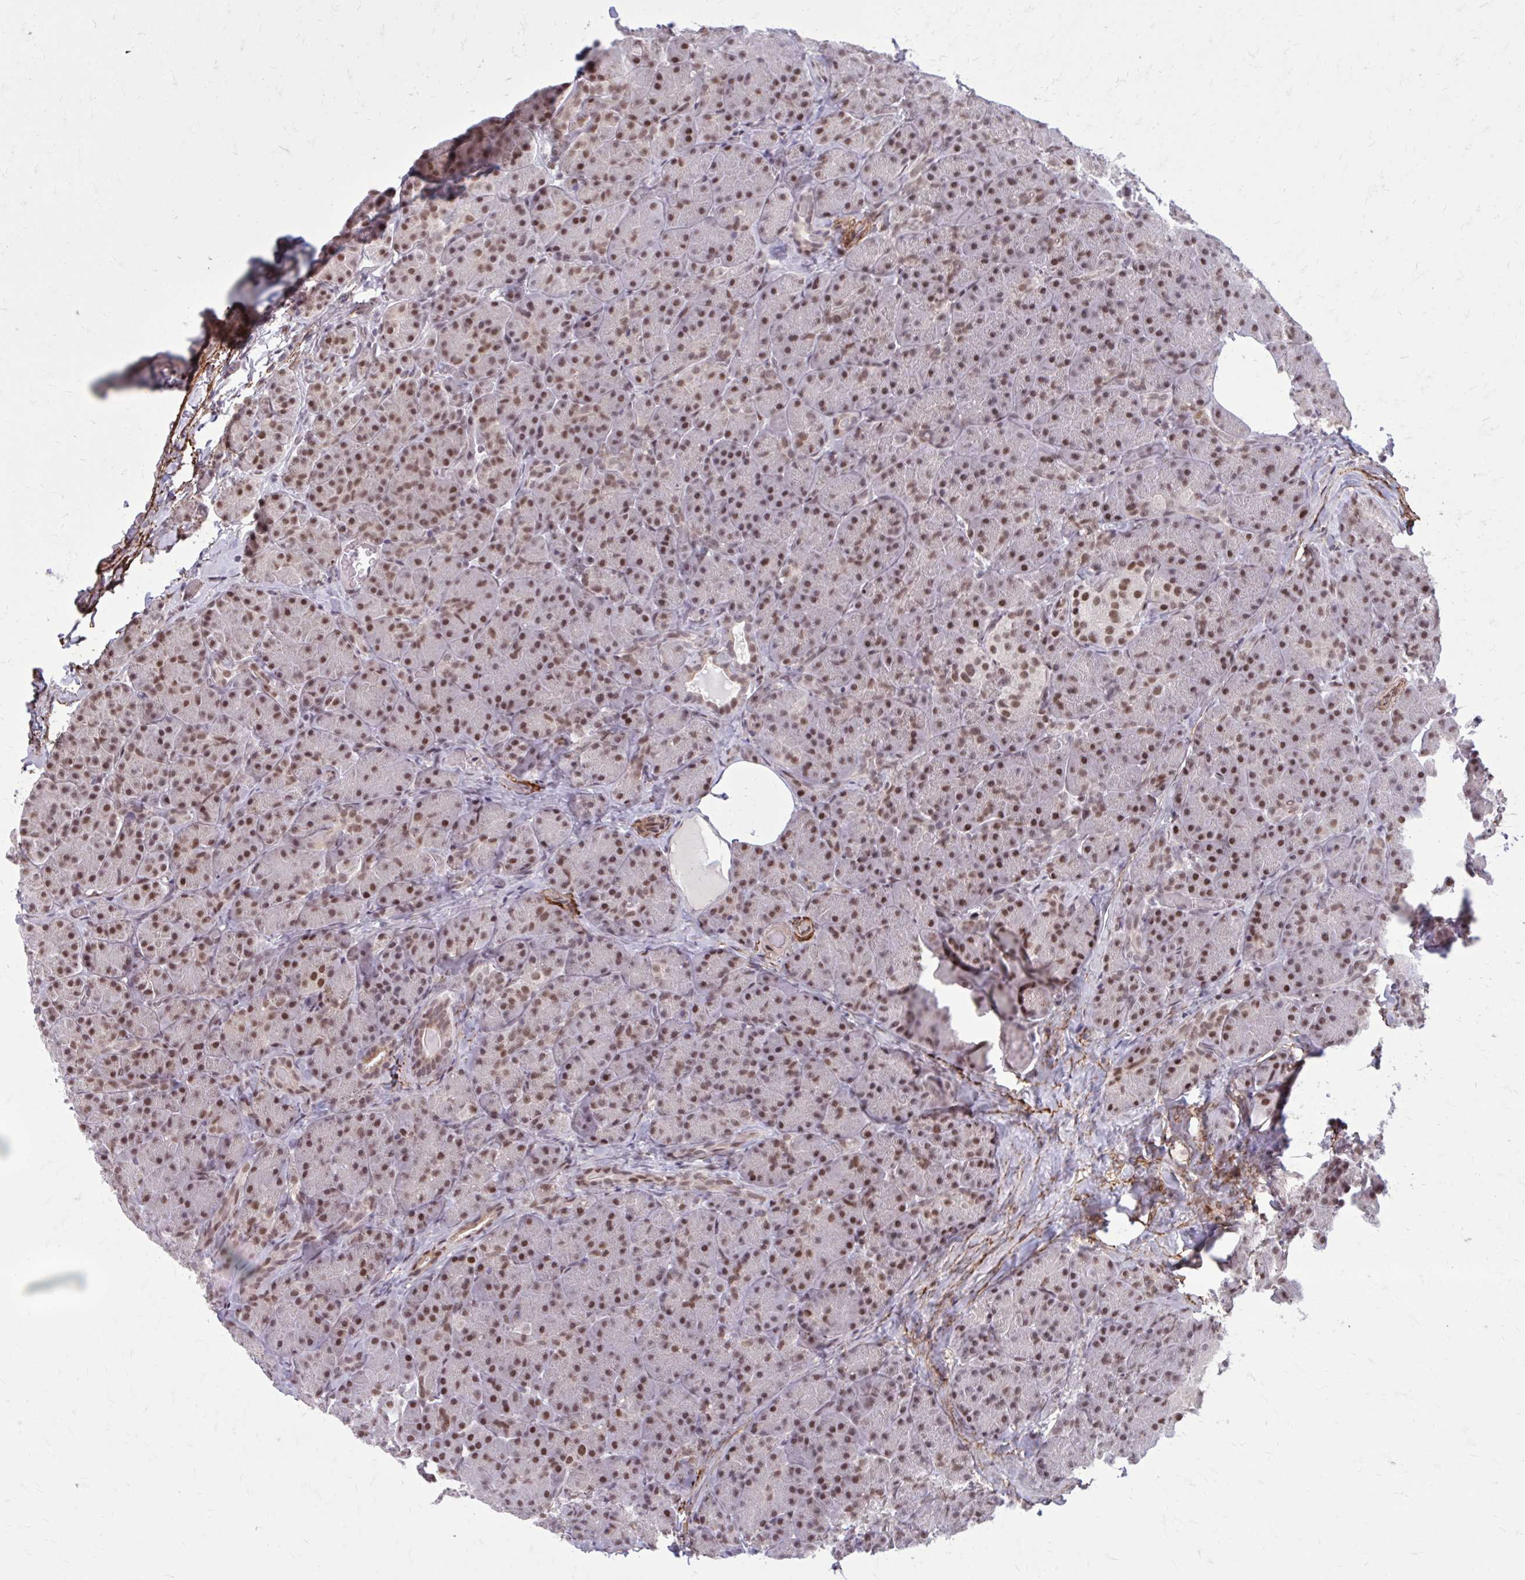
{"staining": {"intensity": "moderate", "quantity": ">75%", "location": "nuclear"}, "tissue": "pancreas", "cell_type": "Exocrine glandular cells", "image_type": "normal", "snomed": [{"axis": "morphology", "description": "Normal tissue, NOS"}, {"axis": "topography", "description": "Pancreas"}], "caption": "High-magnification brightfield microscopy of benign pancreas stained with DAB (3,3'-diaminobenzidine) (brown) and counterstained with hematoxylin (blue). exocrine glandular cells exhibit moderate nuclear staining is seen in approximately>75% of cells.", "gene": "PSME4", "patient": {"sex": "male", "age": 57}}